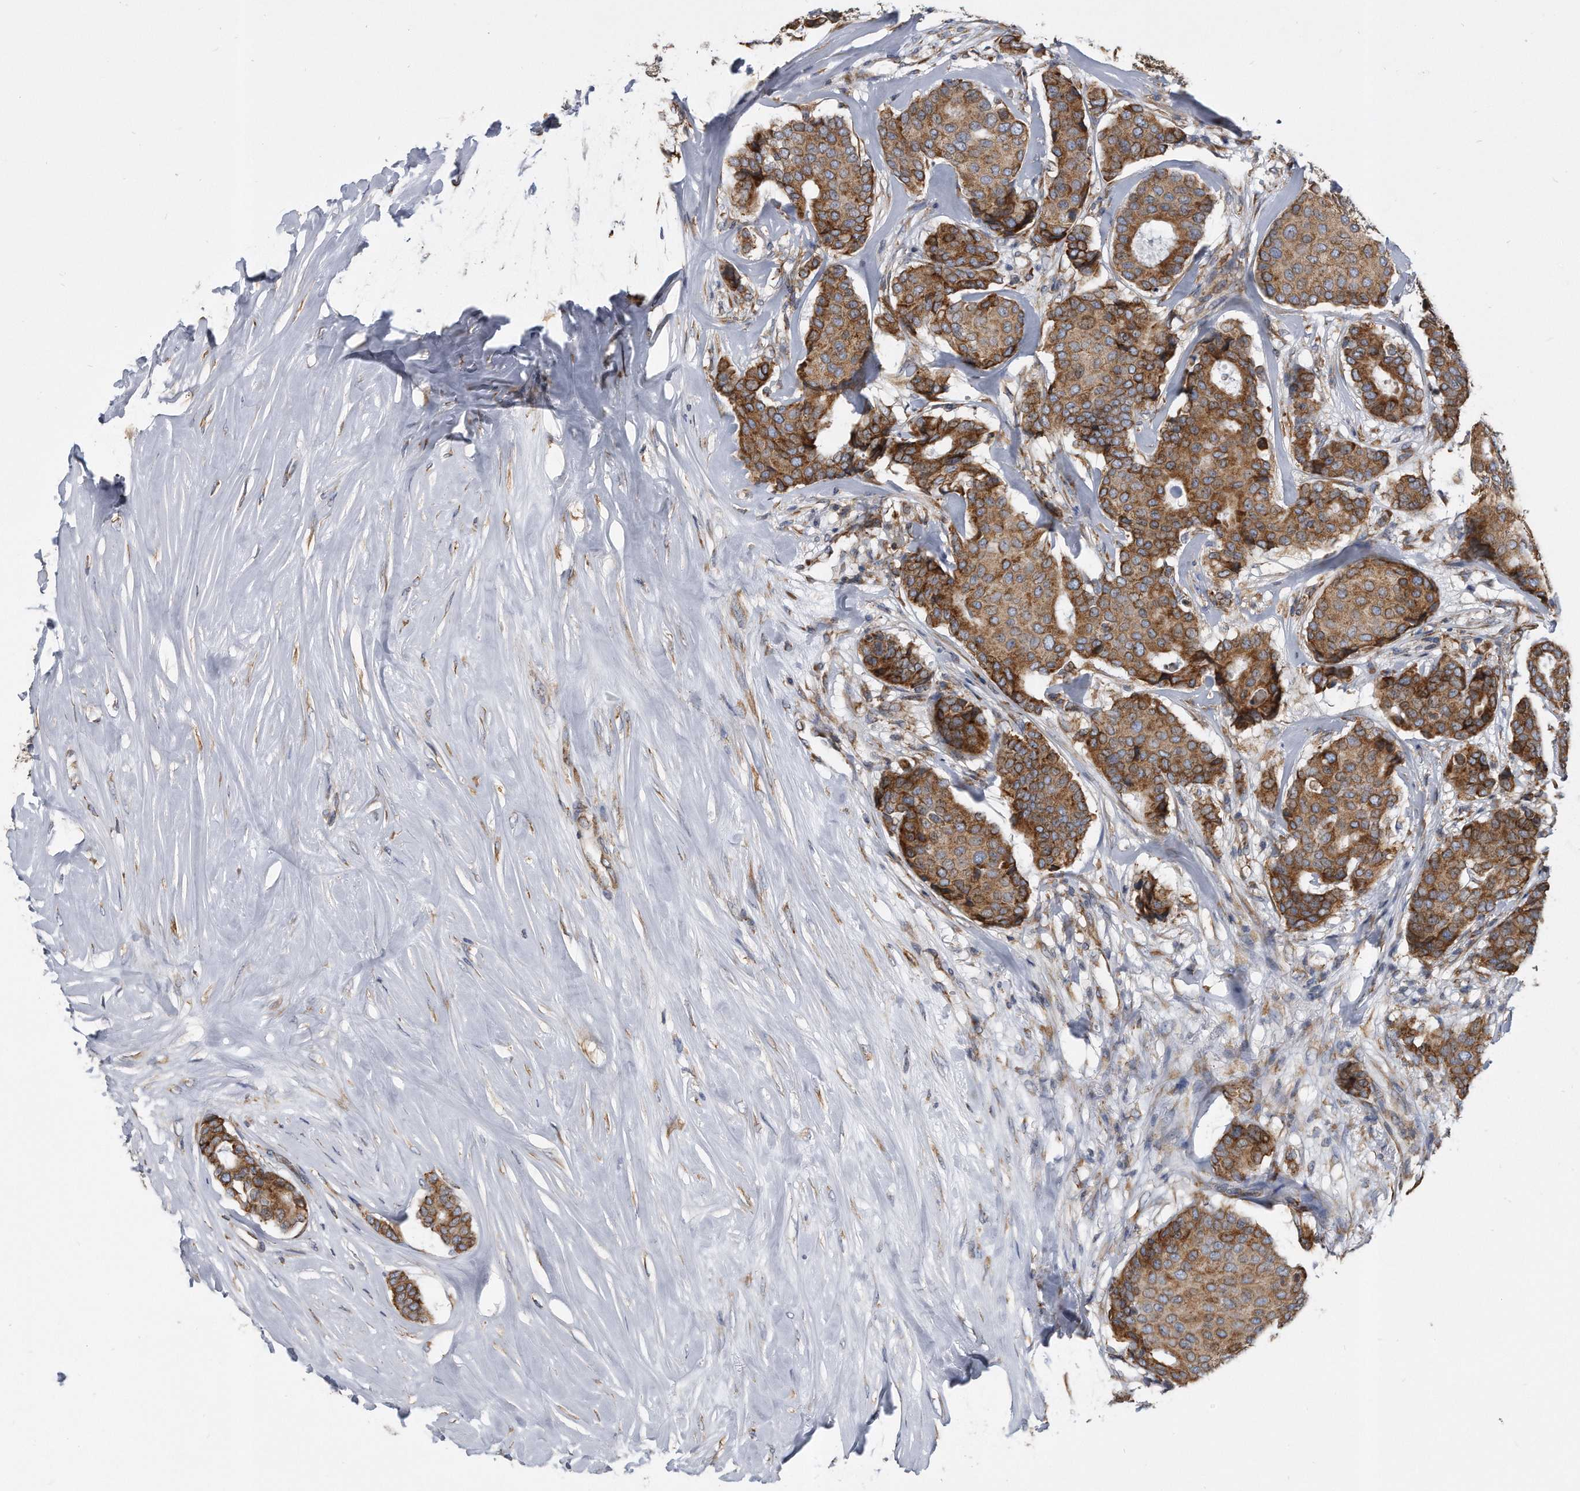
{"staining": {"intensity": "strong", "quantity": ">75%", "location": "cytoplasmic/membranous"}, "tissue": "breast cancer", "cell_type": "Tumor cells", "image_type": "cancer", "snomed": [{"axis": "morphology", "description": "Duct carcinoma"}, {"axis": "topography", "description": "Breast"}], "caption": "Breast cancer was stained to show a protein in brown. There is high levels of strong cytoplasmic/membranous positivity in about >75% of tumor cells.", "gene": "CCDC47", "patient": {"sex": "female", "age": 75}}